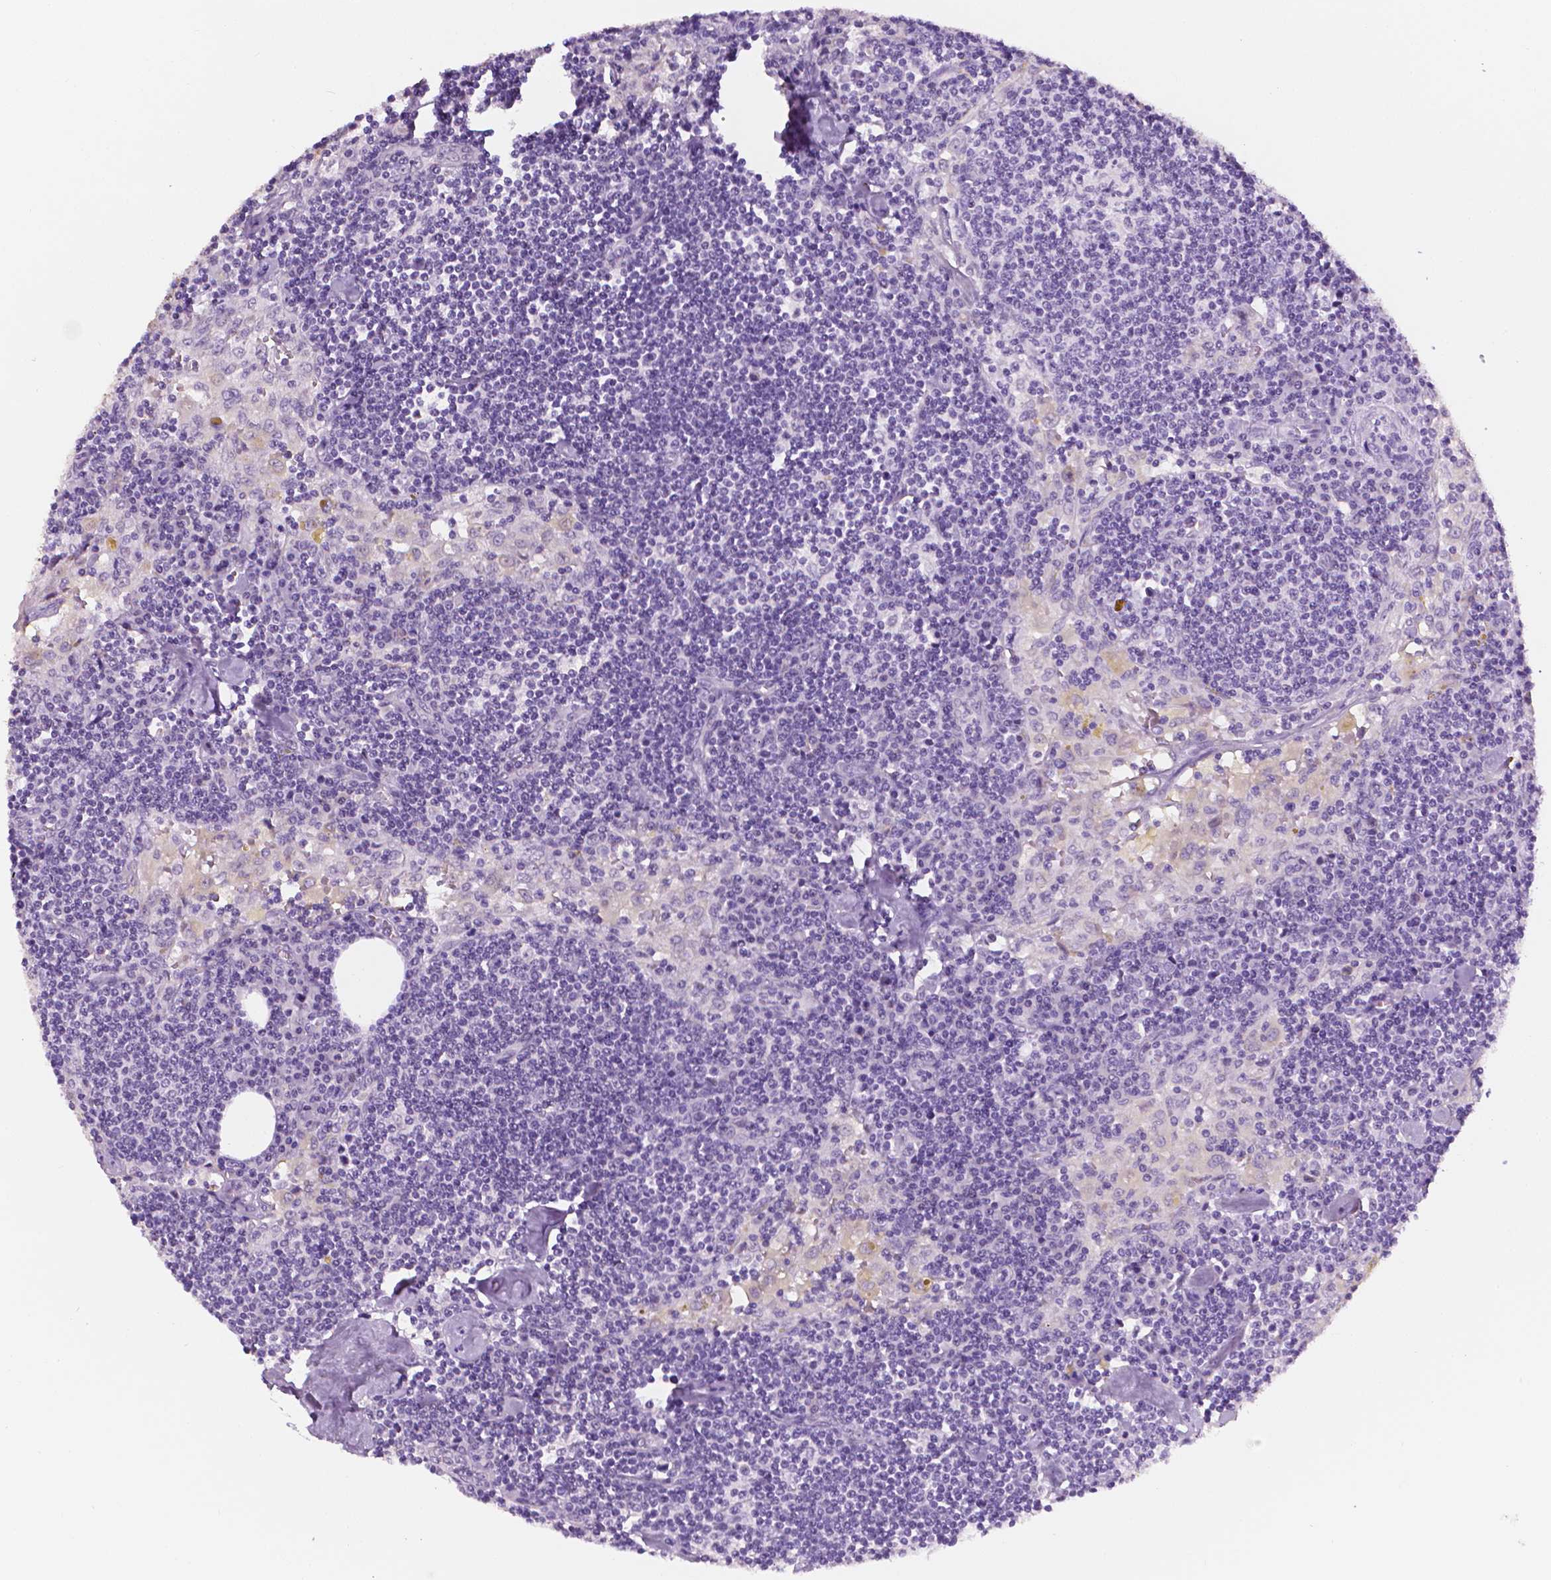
{"staining": {"intensity": "negative", "quantity": "none", "location": "none"}, "tissue": "lymph node", "cell_type": "Non-germinal center cells", "image_type": "normal", "snomed": [{"axis": "morphology", "description": "Normal tissue, NOS"}, {"axis": "topography", "description": "Lymph node"}], "caption": "The photomicrograph demonstrates no significant expression in non-germinal center cells of lymph node.", "gene": "PPL", "patient": {"sex": "male", "age": 55}}